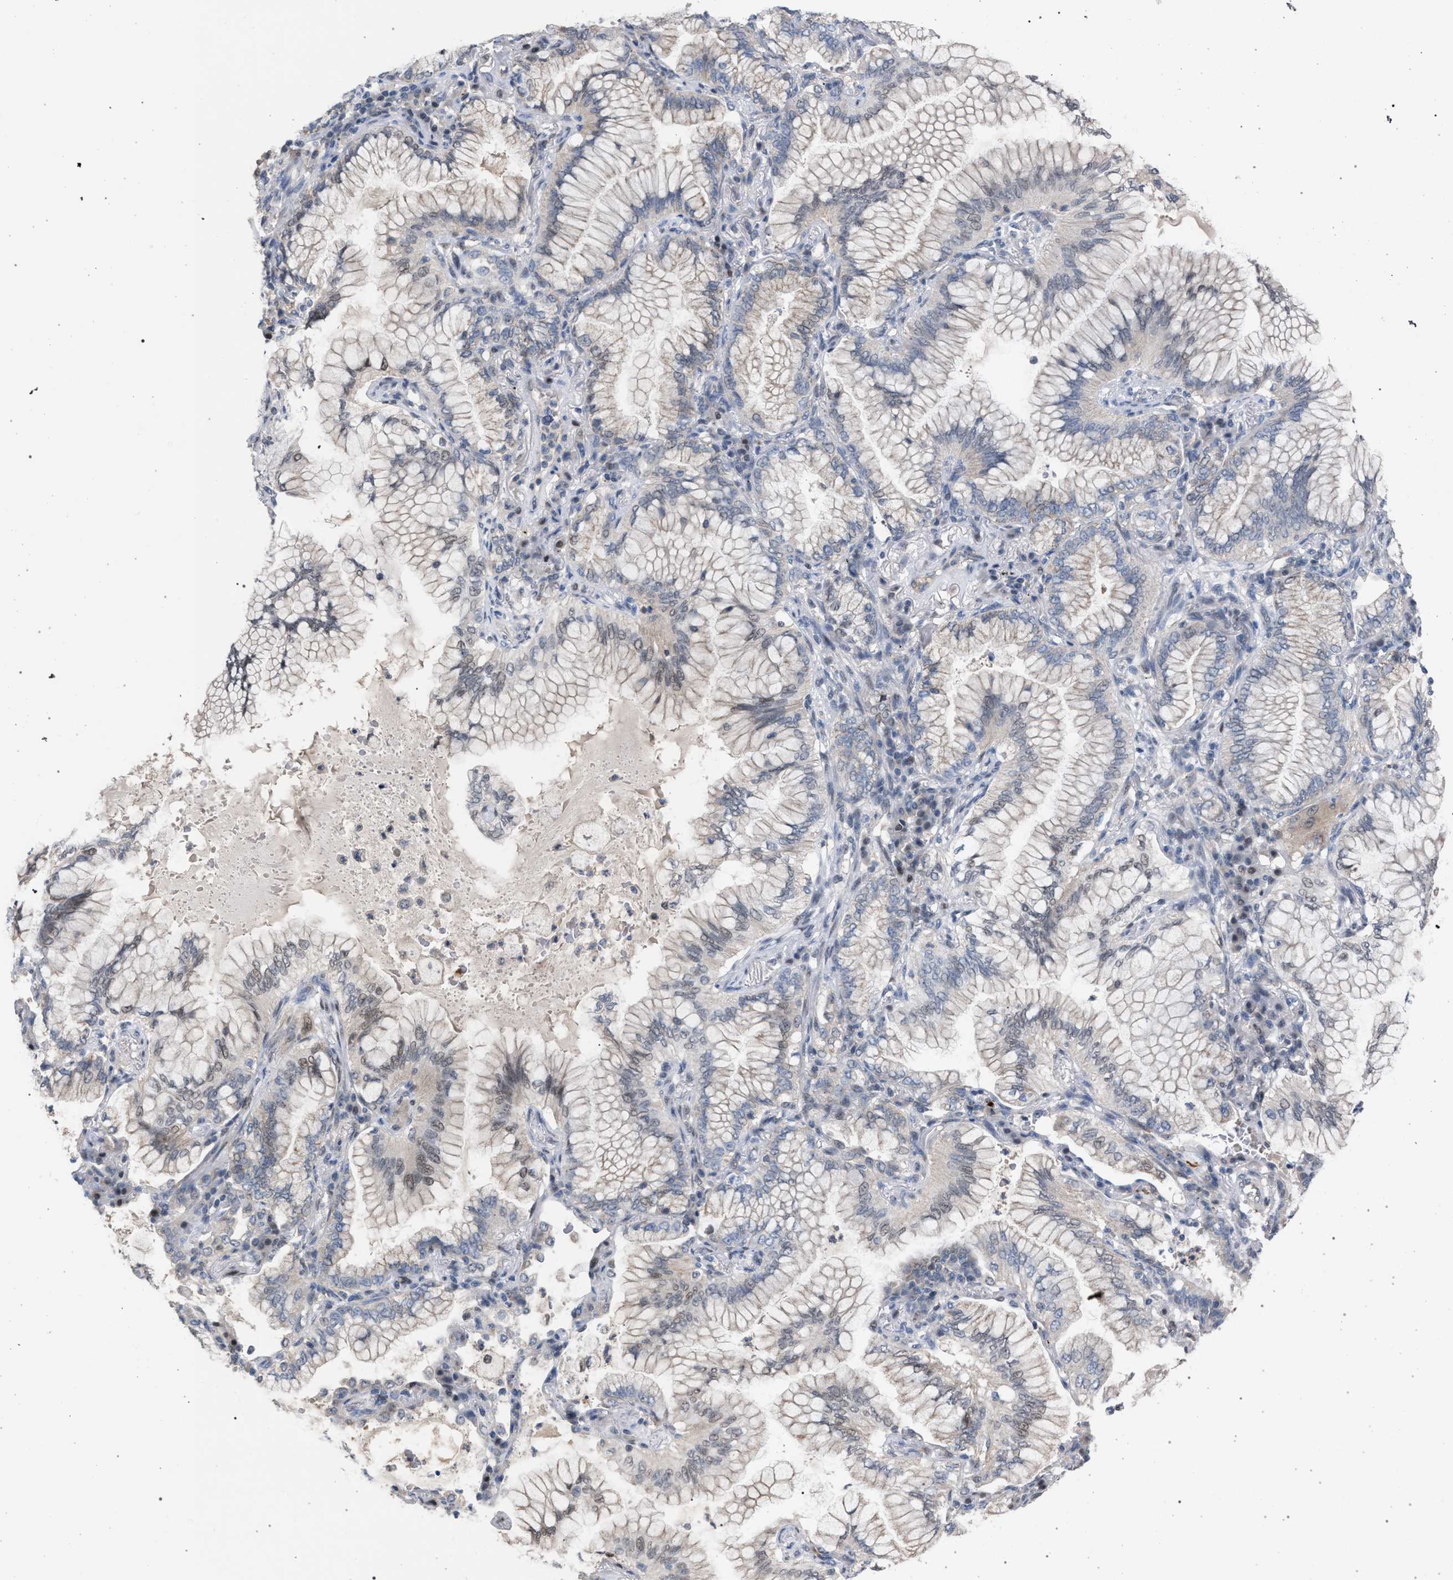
{"staining": {"intensity": "negative", "quantity": "none", "location": "none"}, "tissue": "lung cancer", "cell_type": "Tumor cells", "image_type": "cancer", "snomed": [{"axis": "morphology", "description": "Adenocarcinoma, NOS"}, {"axis": "topography", "description": "Lung"}], "caption": "This histopathology image is of adenocarcinoma (lung) stained with immunohistochemistry (IHC) to label a protein in brown with the nuclei are counter-stained blue. There is no expression in tumor cells.", "gene": "TECPR1", "patient": {"sex": "female", "age": 70}}